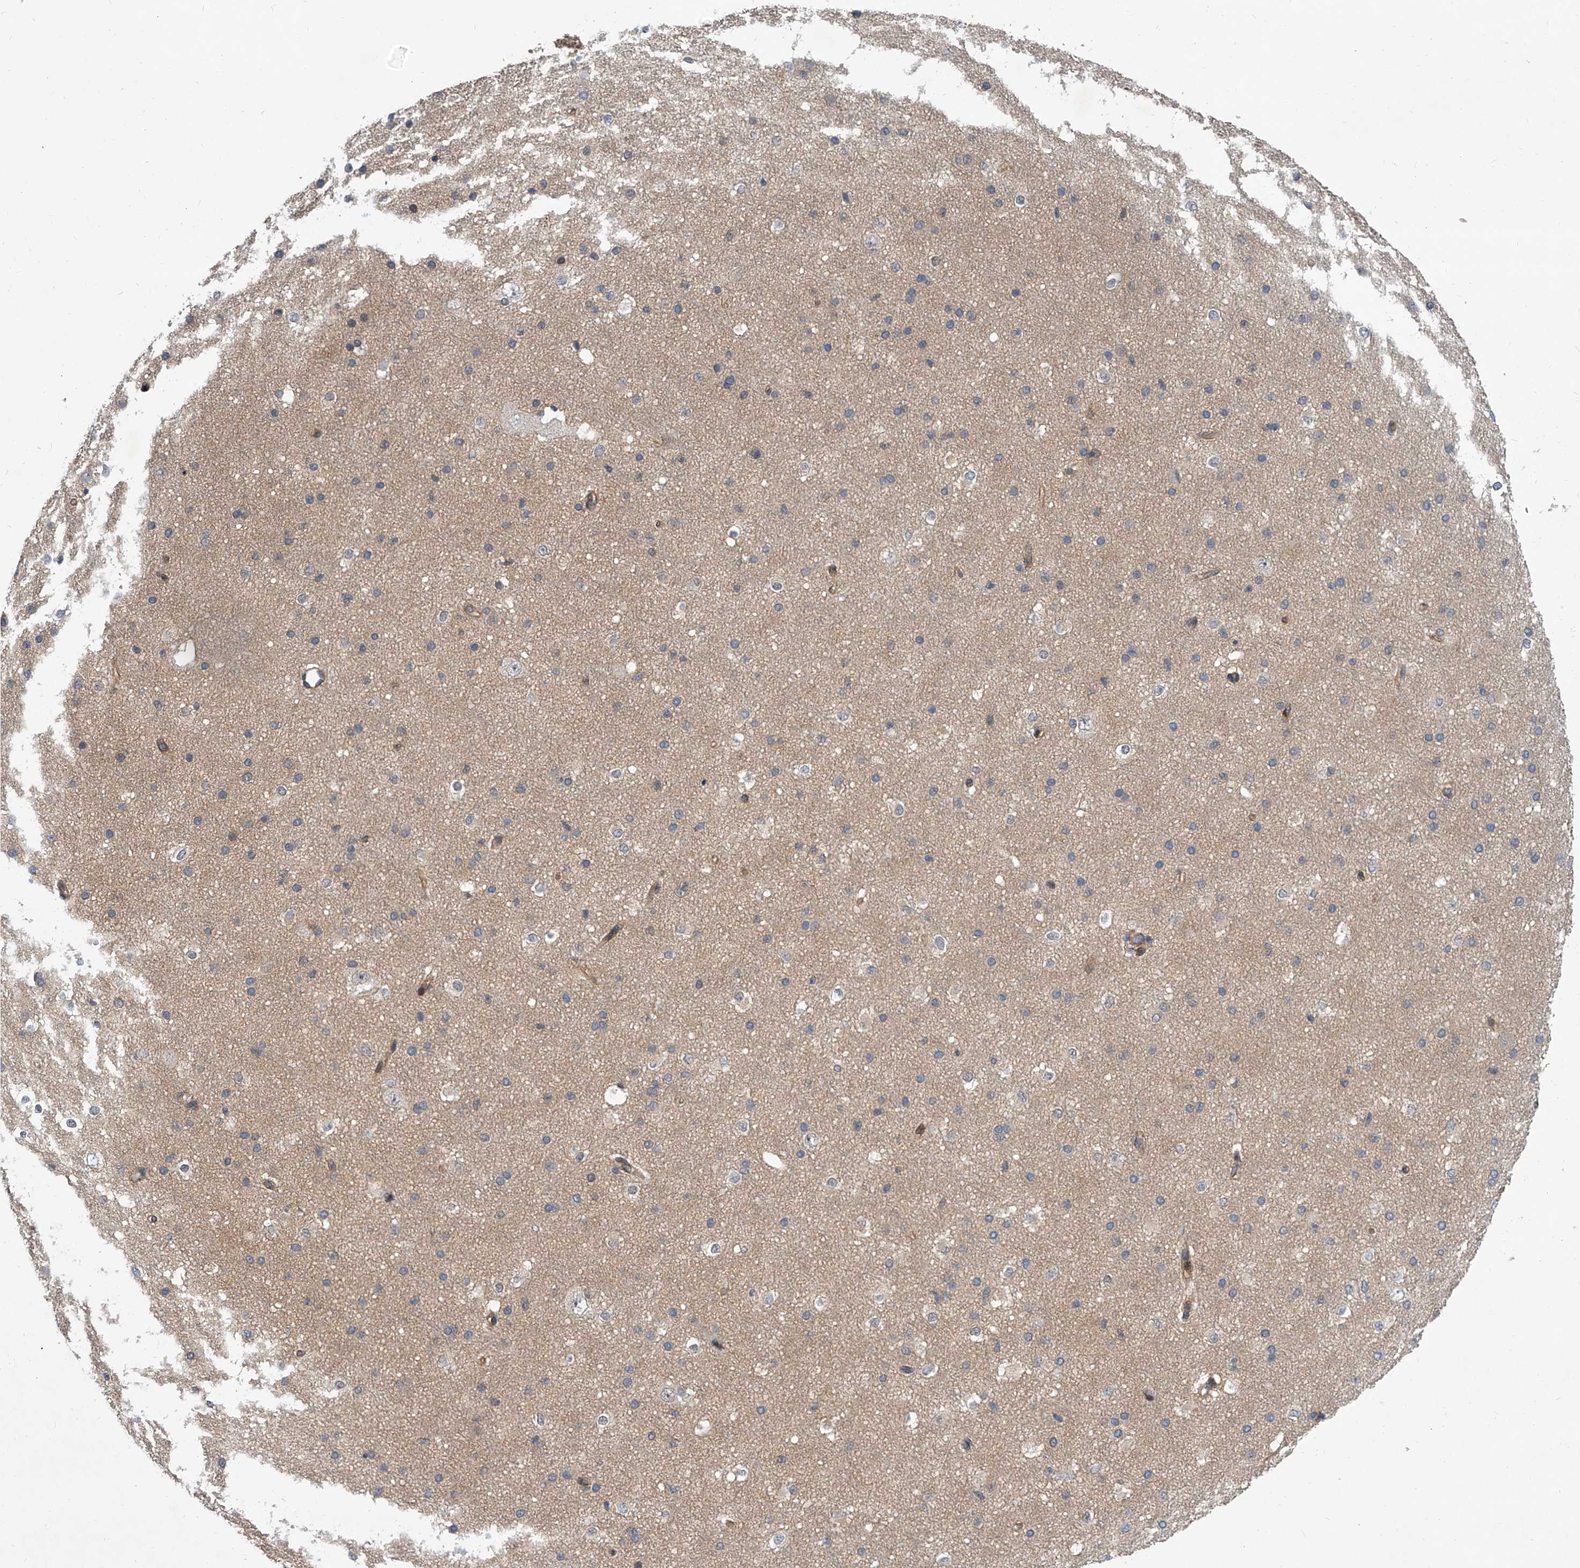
{"staining": {"intensity": "moderate", "quantity": ">75%", "location": "cytoplasmic/membranous"}, "tissue": "cerebral cortex", "cell_type": "Endothelial cells", "image_type": "normal", "snomed": [{"axis": "morphology", "description": "Normal tissue, NOS"}, {"axis": "morphology", "description": "Developmental malformation"}, {"axis": "topography", "description": "Cerebral cortex"}], "caption": "Endothelial cells exhibit medium levels of moderate cytoplasmic/membranous staining in approximately >75% of cells in normal human cerebral cortex.", "gene": "USP47", "patient": {"sex": "female", "age": 30}}